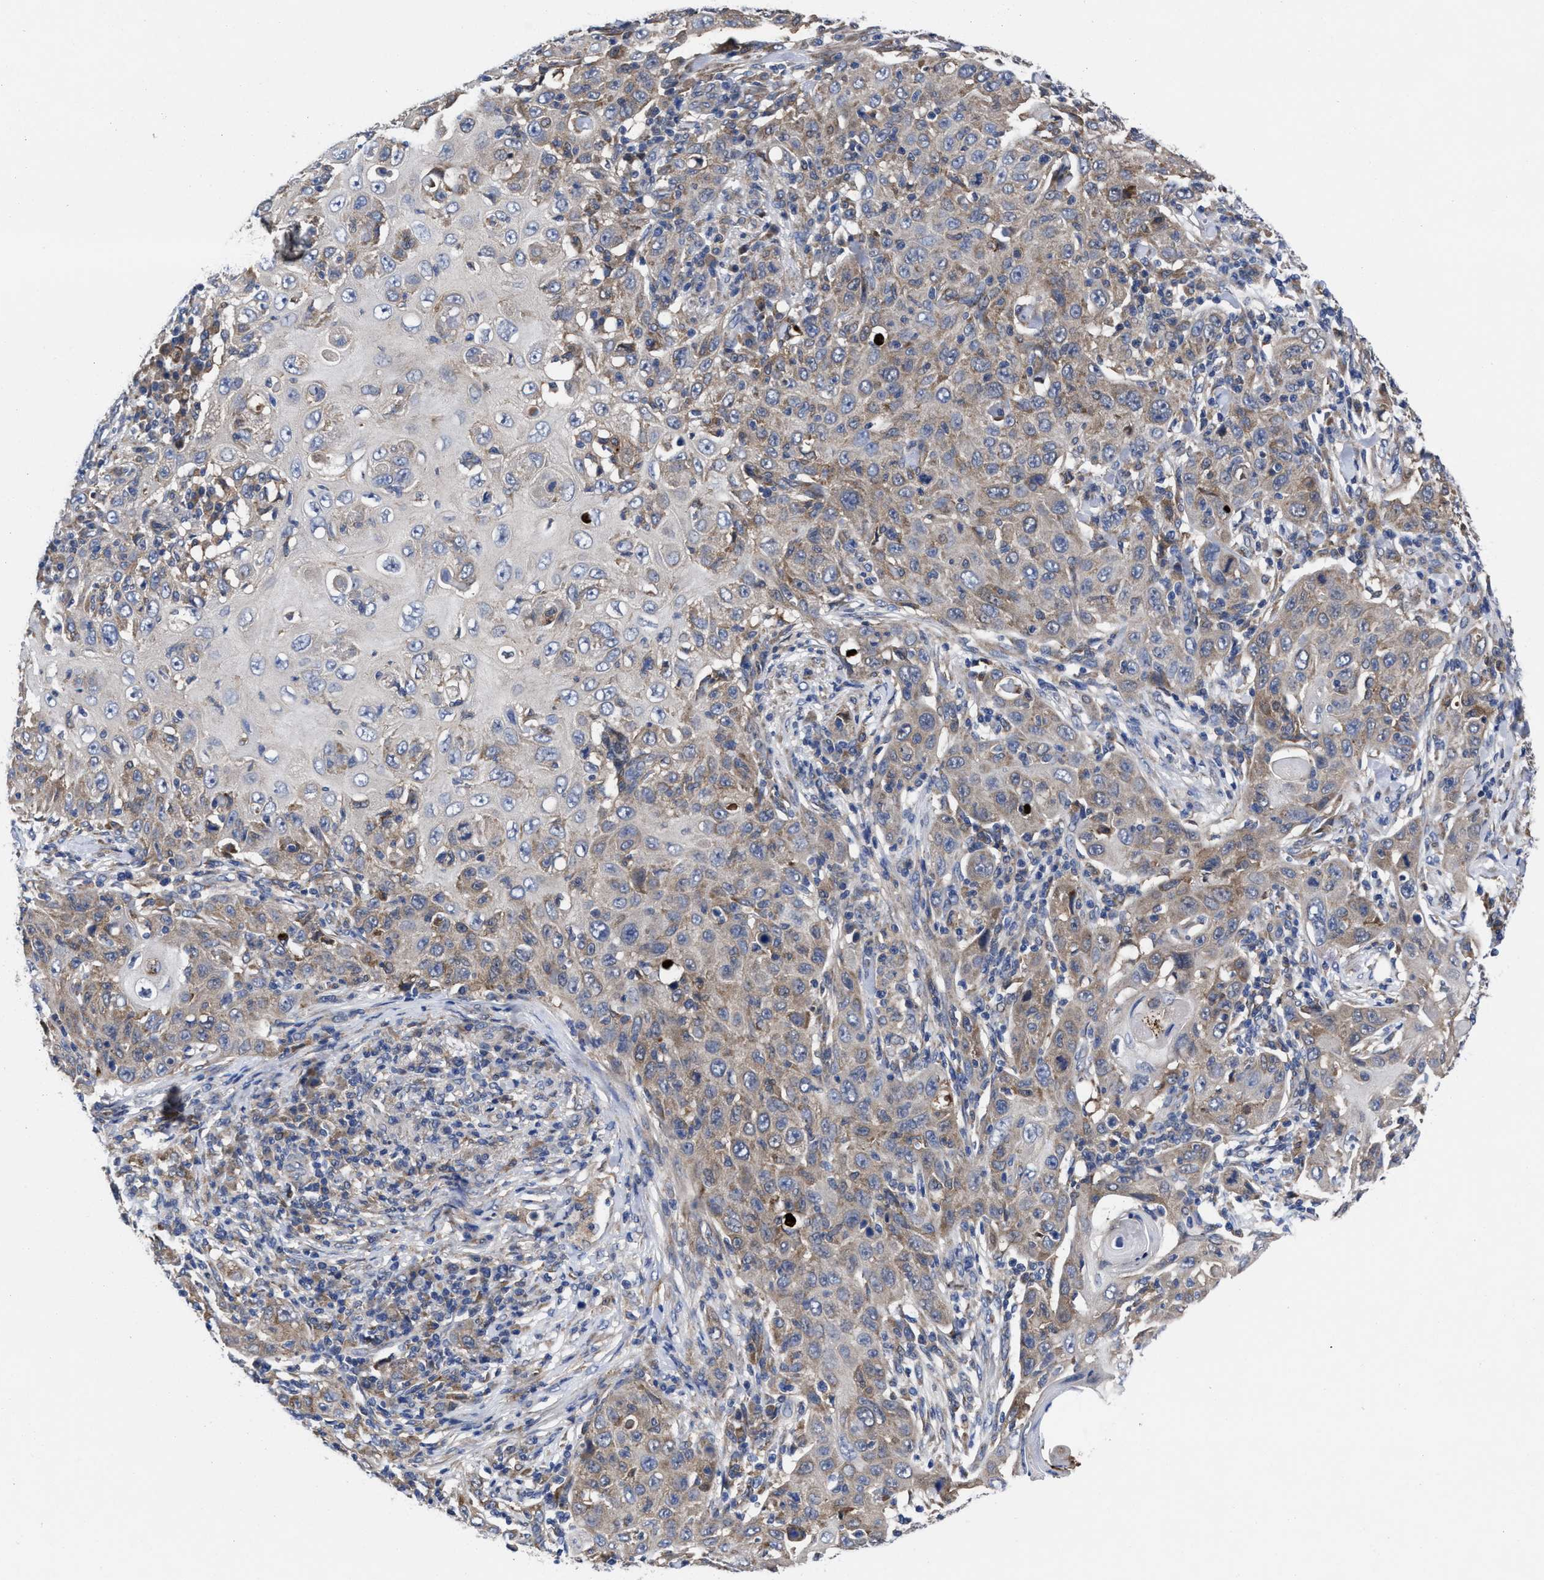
{"staining": {"intensity": "weak", "quantity": ">75%", "location": "cytoplasmic/membranous"}, "tissue": "skin cancer", "cell_type": "Tumor cells", "image_type": "cancer", "snomed": [{"axis": "morphology", "description": "Squamous cell carcinoma, NOS"}, {"axis": "topography", "description": "Skin"}], "caption": "About >75% of tumor cells in human skin cancer demonstrate weak cytoplasmic/membranous protein staining as visualized by brown immunohistochemical staining.", "gene": "TXNDC17", "patient": {"sex": "female", "age": 88}}